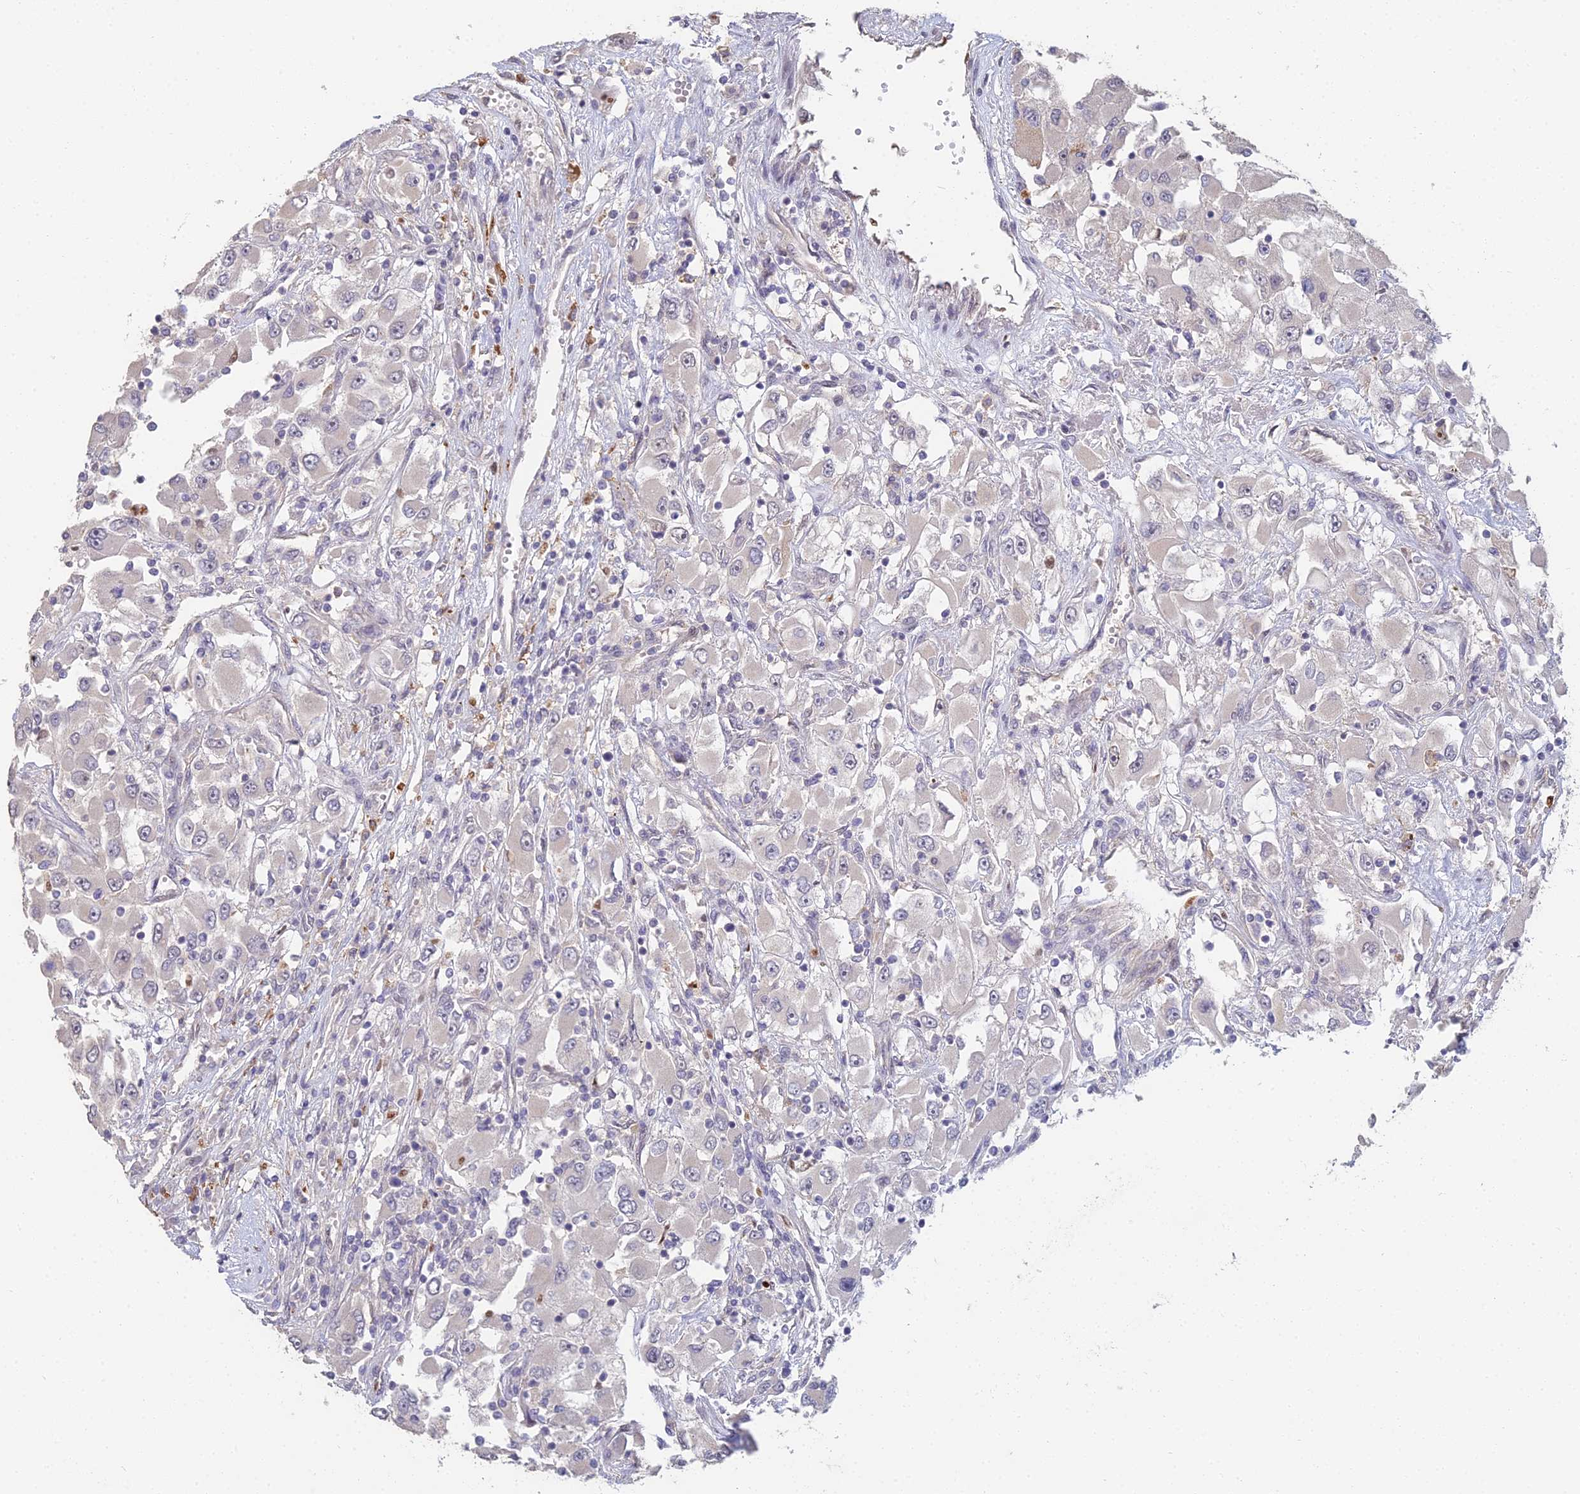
{"staining": {"intensity": "negative", "quantity": "none", "location": "none"}, "tissue": "renal cancer", "cell_type": "Tumor cells", "image_type": "cancer", "snomed": [{"axis": "morphology", "description": "Adenocarcinoma, NOS"}, {"axis": "topography", "description": "Kidney"}], "caption": "Photomicrograph shows no significant protein expression in tumor cells of renal adenocarcinoma. (DAB immunohistochemistry visualized using brightfield microscopy, high magnification).", "gene": "ABHD17A", "patient": {"sex": "female", "age": 52}}